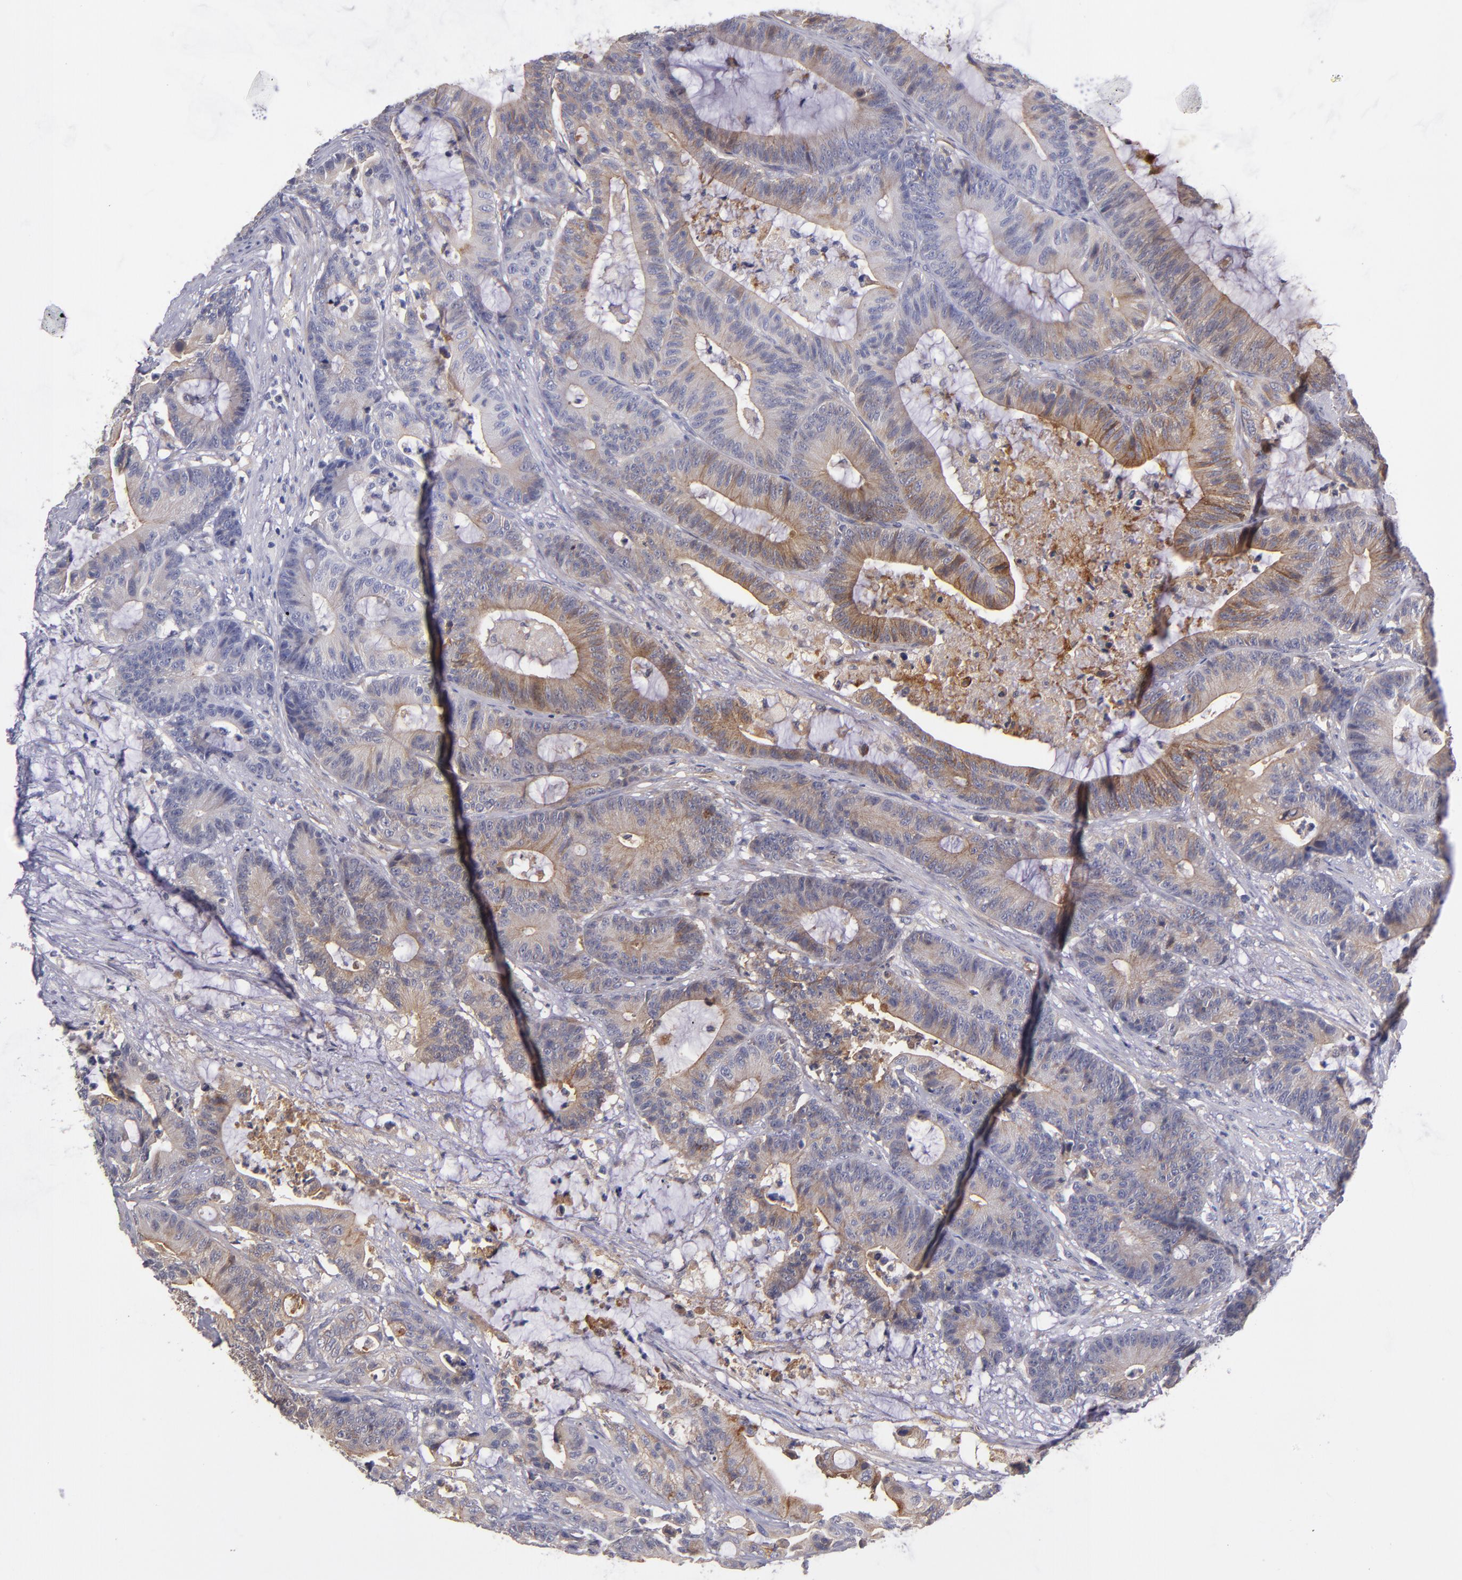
{"staining": {"intensity": "moderate", "quantity": ">75%", "location": "cytoplasmic/membranous"}, "tissue": "colorectal cancer", "cell_type": "Tumor cells", "image_type": "cancer", "snomed": [{"axis": "morphology", "description": "Adenocarcinoma, NOS"}, {"axis": "topography", "description": "Colon"}], "caption": "Colorectal adenocarcinoma tissue displays moderate cytoplasmic/membranous positivity in about >75% of tumor cells Nuclei are stained in blue.", "gene": "PLSCR4", "patient": {"sex": "female", "age": 84}}